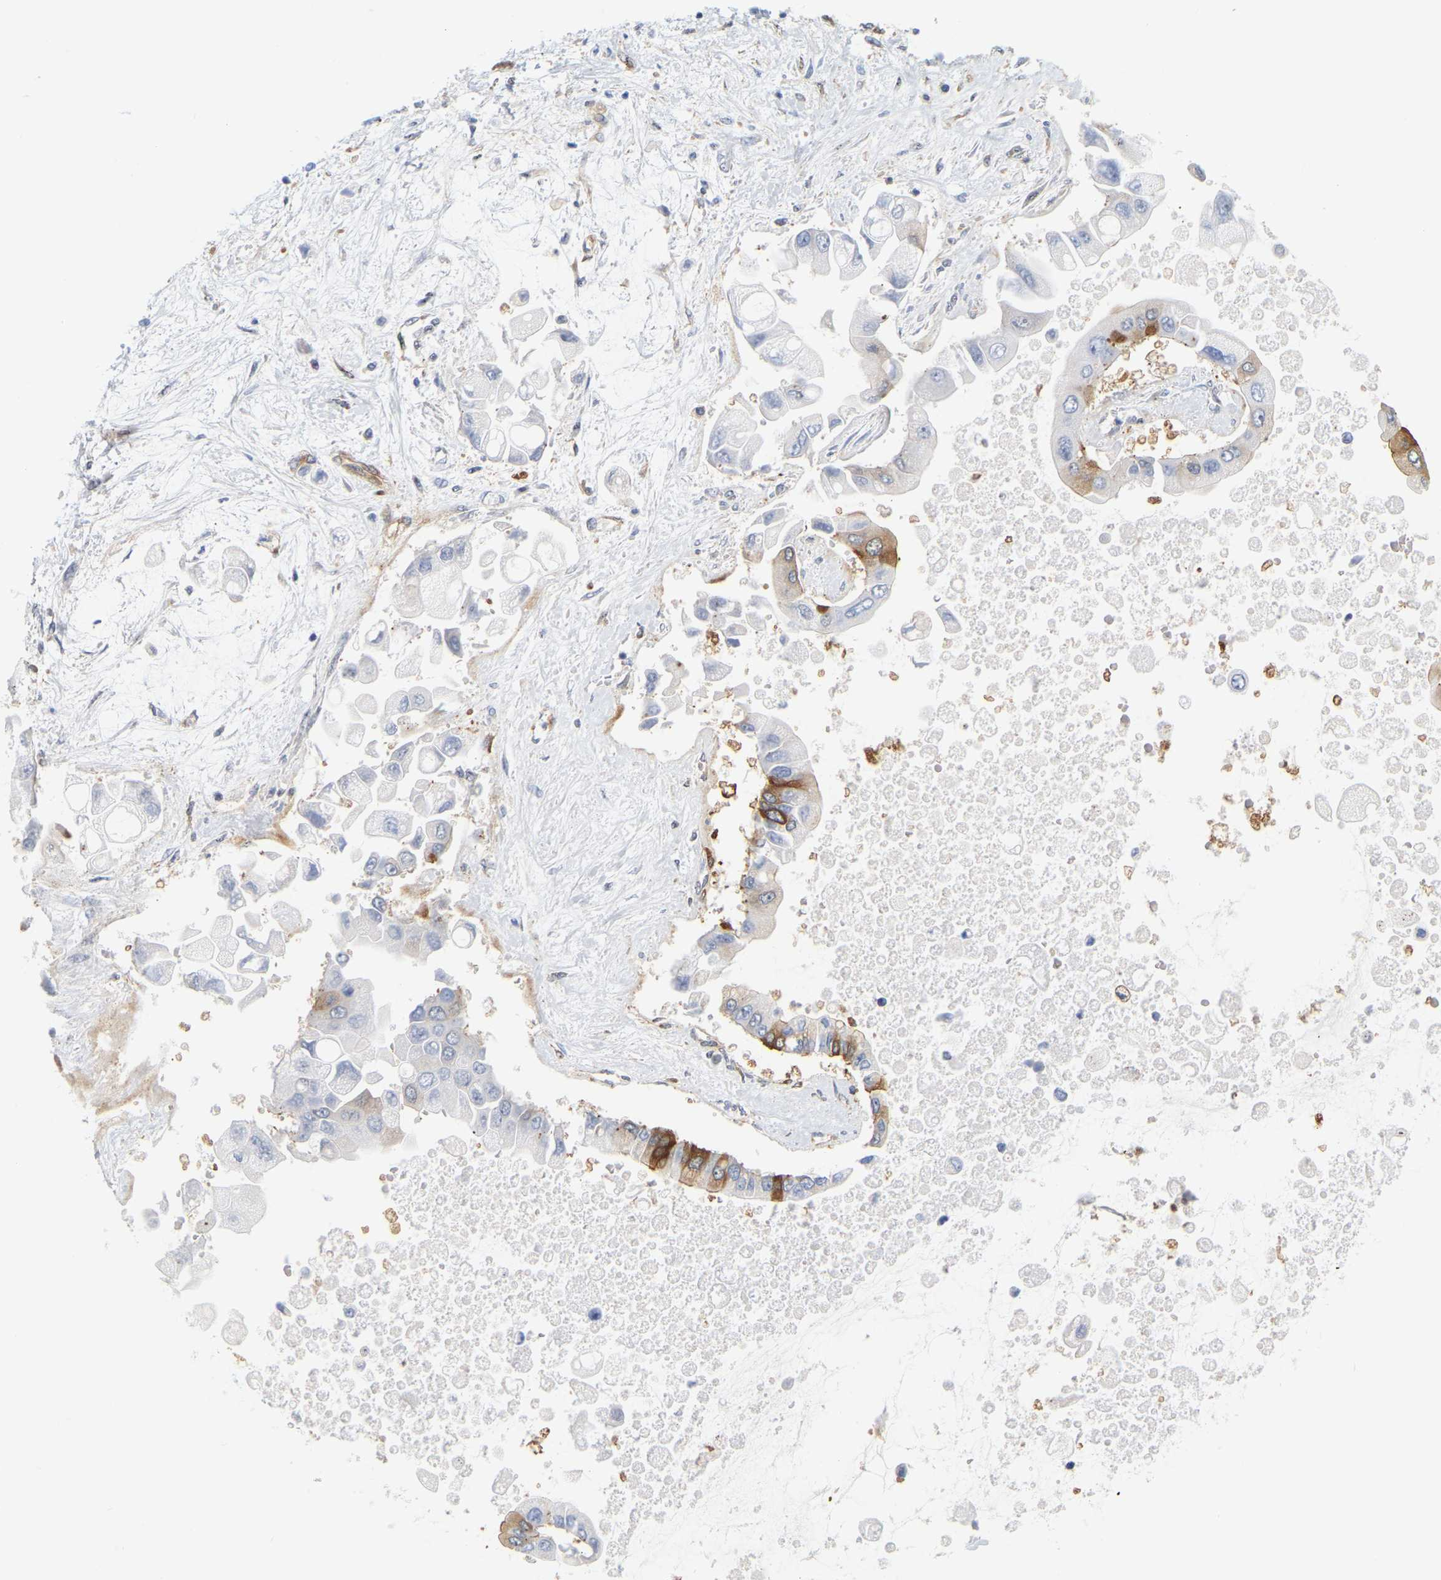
{"staining": {"intensity": "moderate", "quantity": "<25%", "location": "cytoplasmic/membranous"}, "tissue": "liver cancer", "cell_type": "Tumor cells", "image_type": "cancer", "snomed": [{"axis": "morphology", "description": "Cholangiocarcinoma"}, {"axis": "topography", "description": "Liver"}], "caption": "Immunohistochemical staining of cholangiocarcinoma (liver) exhibits low levels of moderate cytoplasmic/membranous protein staining in approximately <25% of tumor cells.", "gene": "RAPH1", "patient": {"sex": "male", "age": 50}}